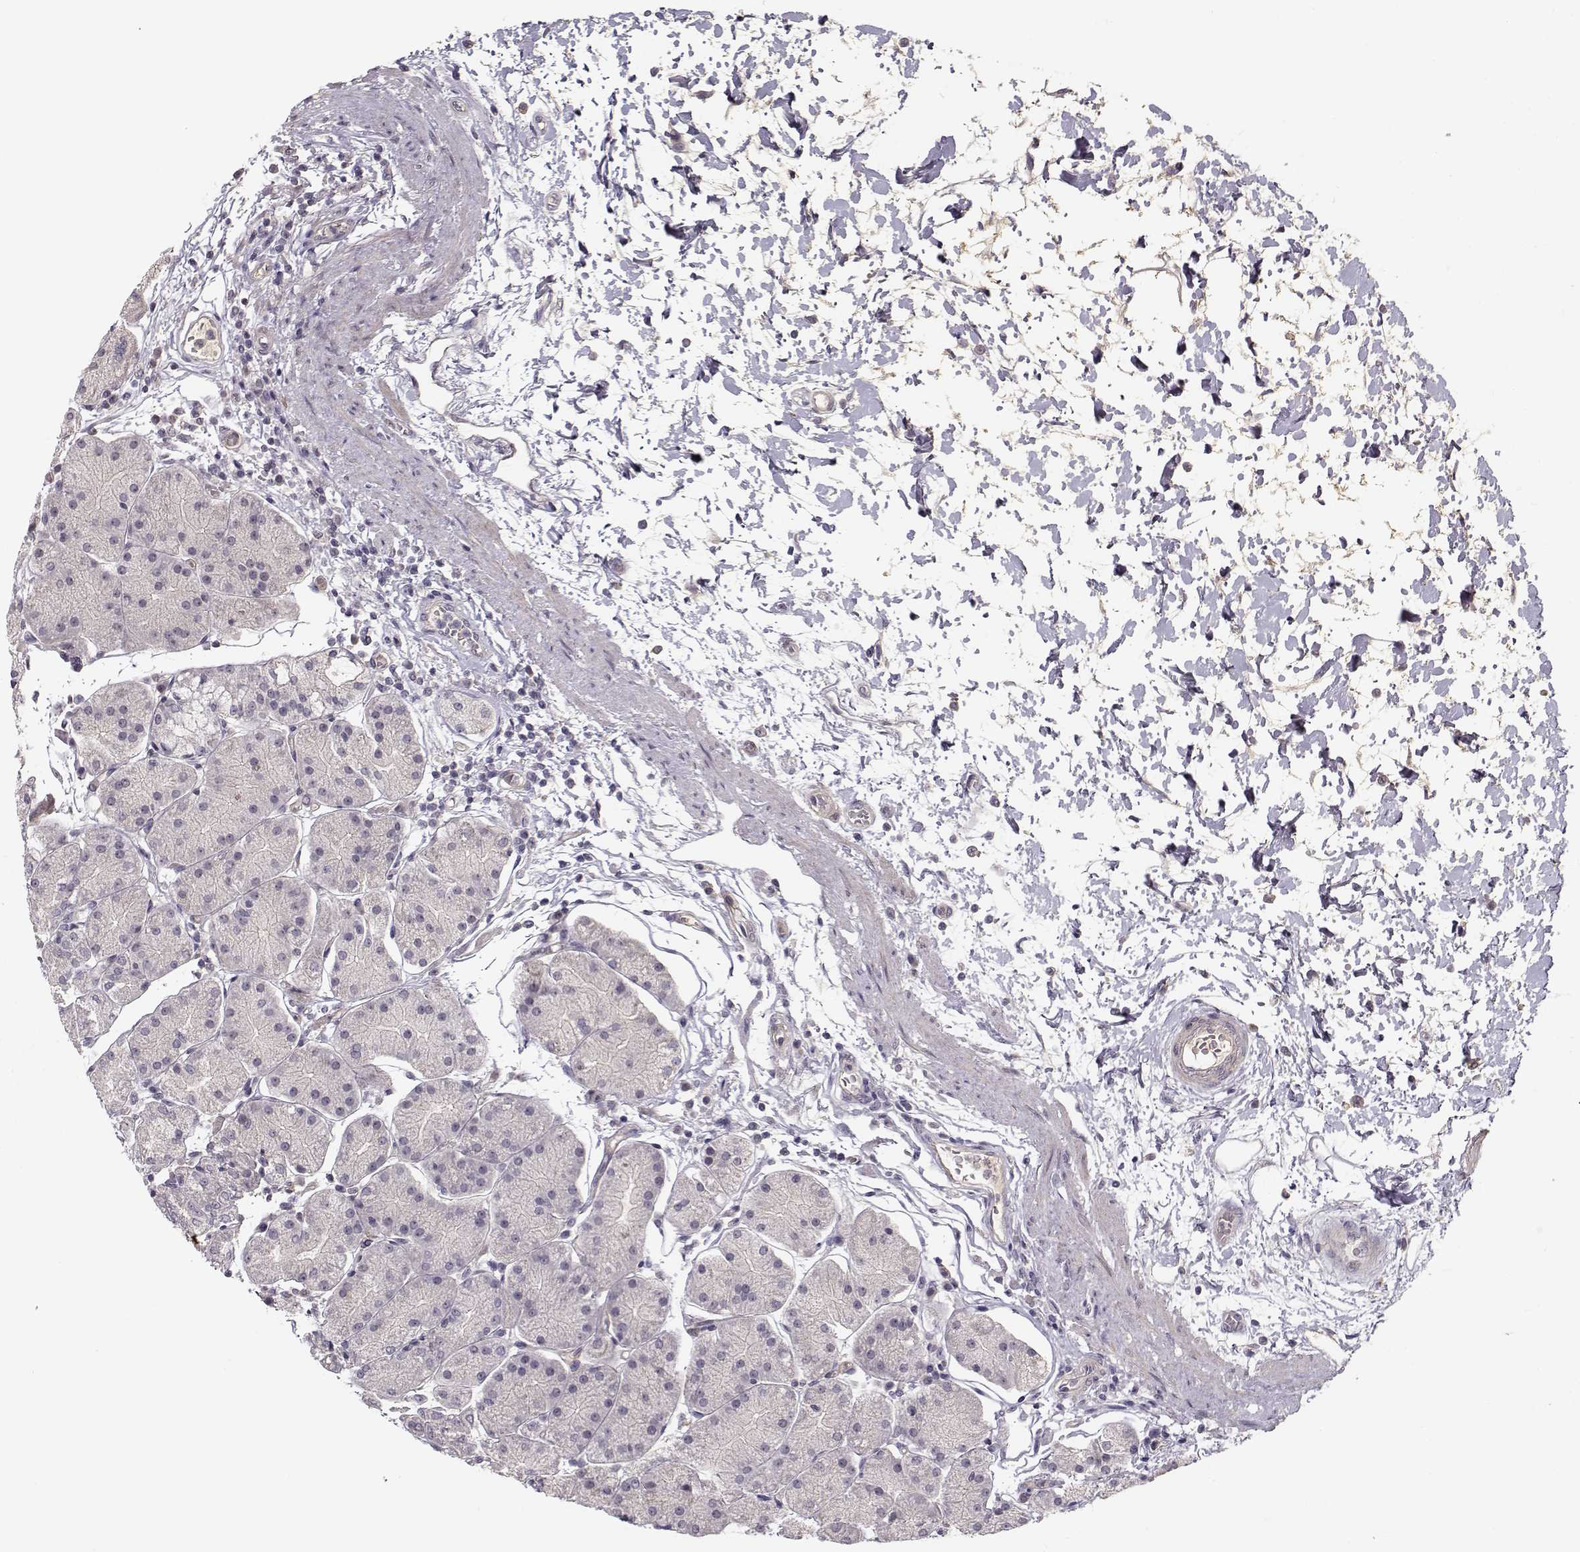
{"staining": {"intensity": "negative", "quantity": "none", "location": "none"}, "tissue": "stomach", "cell_type": "Glandular cells", "image_type": "normal", "snomed": [{"axis": "morphology", "description": "Normal tissue, NOS"}, {"axis": "topography", "description": "Stomach"}], "caption": "An immunohistochemistry histopathology image of unremarkable stomach is shown. There is no staining in glandular cells of stomach.", "gene": "RGS9BP", "patient": {"sex": "male", "age": 54}}